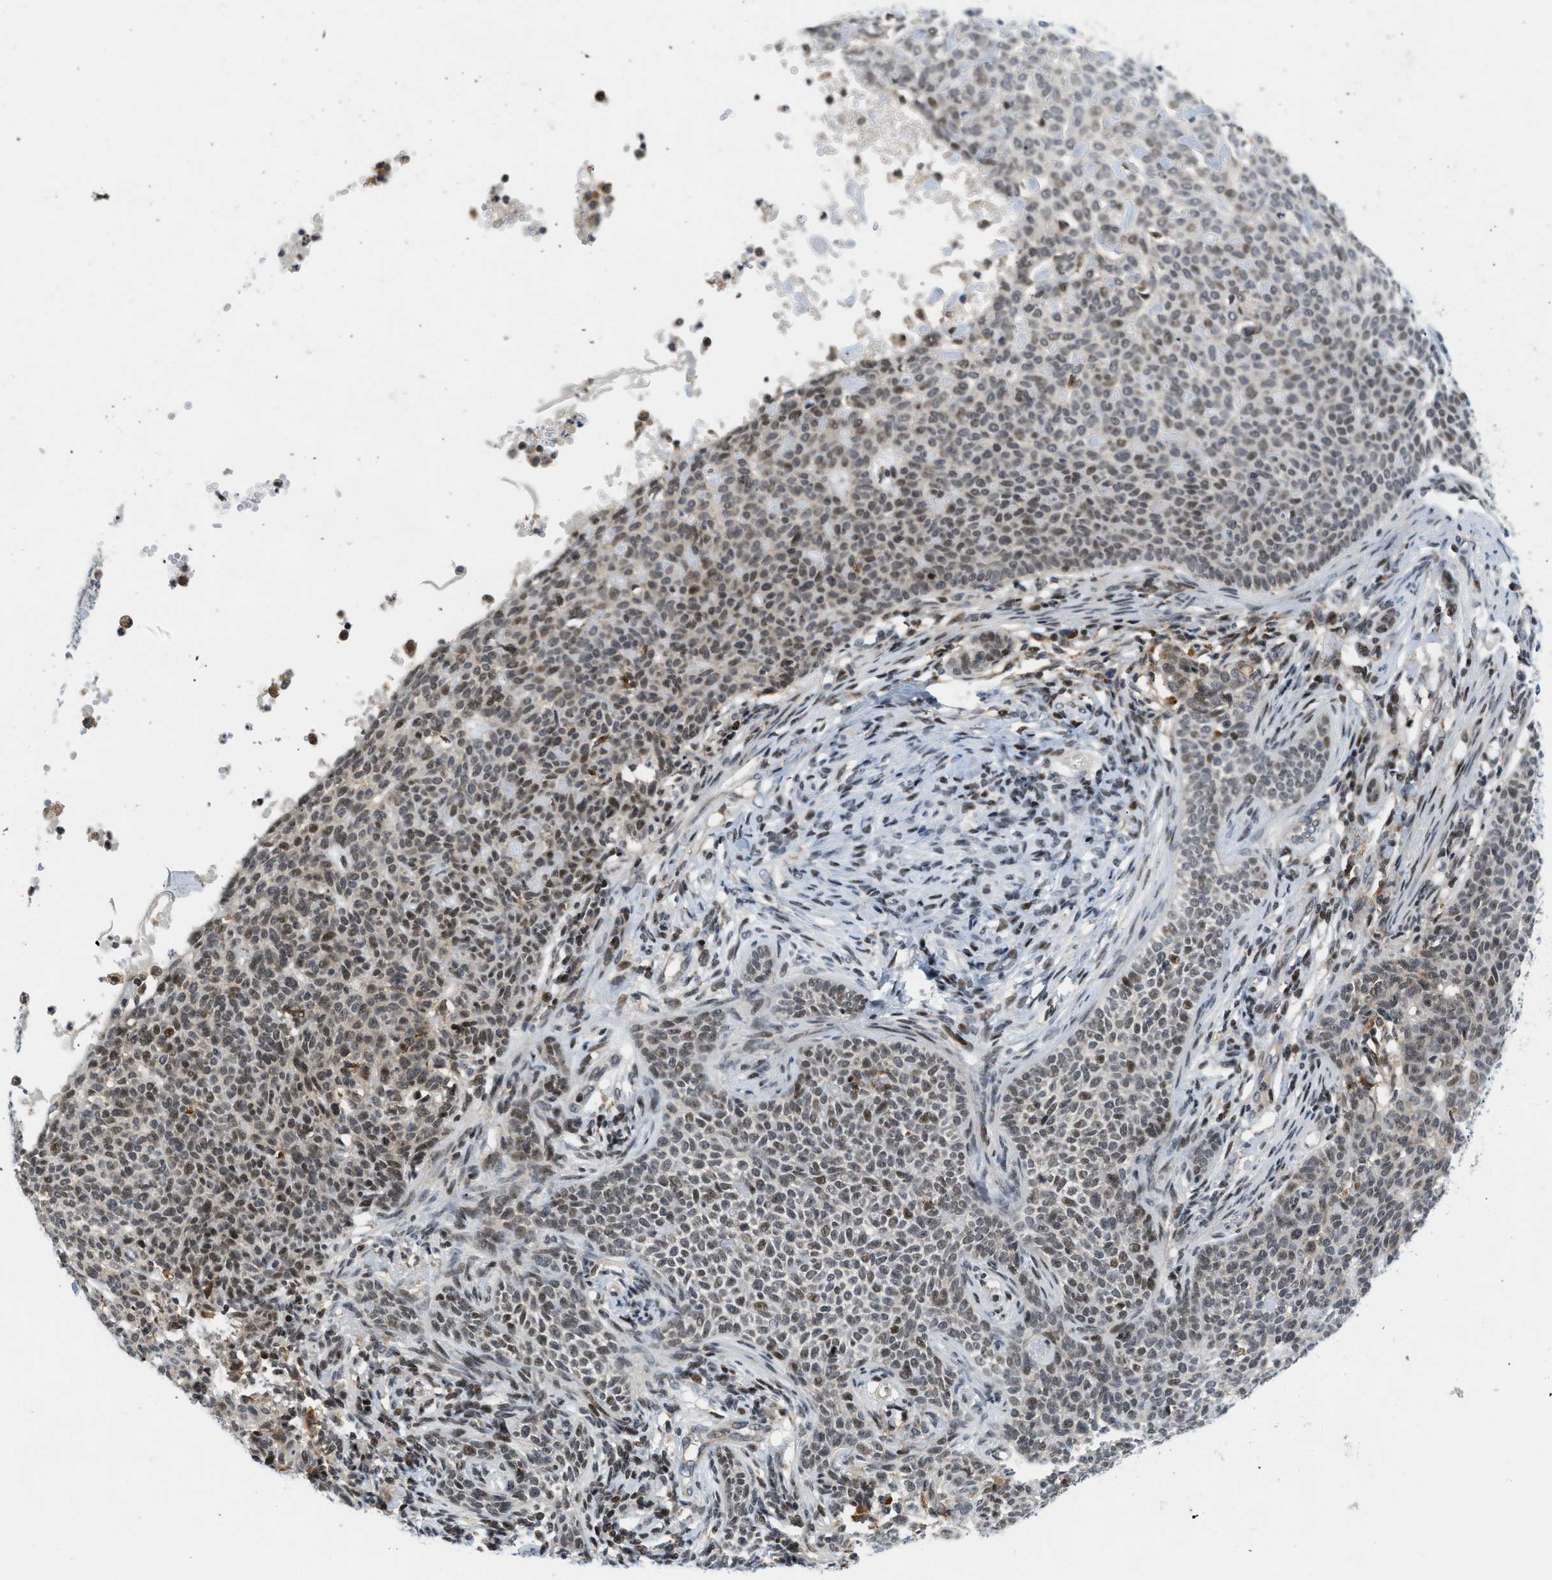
{"staining": {"intensity": "moderate", "quantity": ">75%", "location": "nuclear"}, "tissue": "skin cancer", "cell_type": "Tumor cells", "image_type": "cancer", "snomed": [{"axis": "morphology", "description": "Normal tissue, NOS"}, {"axis": "morphology", "description": "Basal cell carcinoma"}, {"axis": "topography", "description": "Skin"}], "caption": "This image reveals skin cancer stained with immunohistochemistry (IHC) to label a protein in brown. The nuclear of tumor cells show moderate positivity for the protein. Nuclei are counter-stained blue.", "gene": "ING1", "patient": {"sex": "male", "age": 87}}